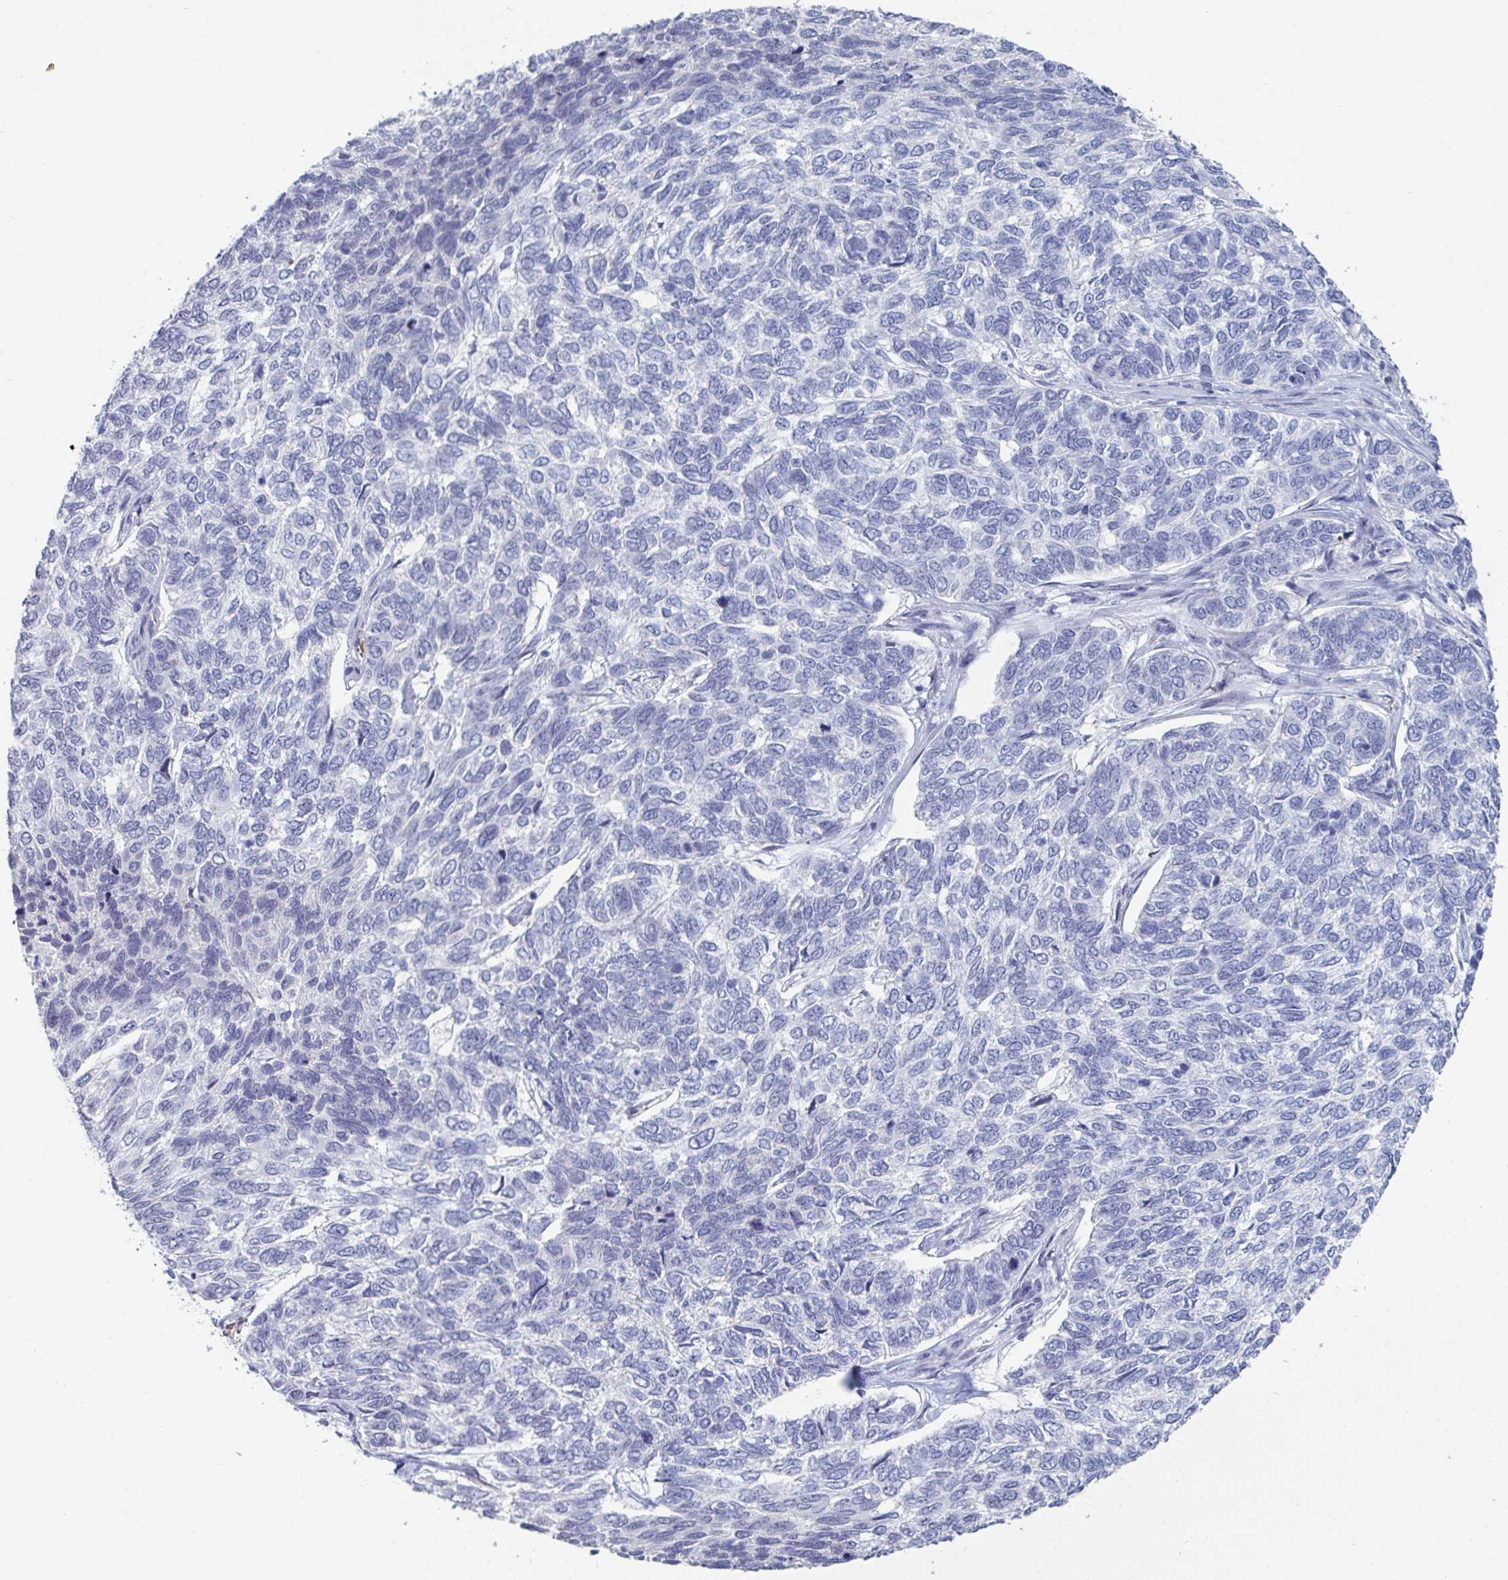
{"staining": {"intensity": "negative", "quantity": "none", "location": "none"}, "tissue": "skin cancer", "cell_type": "Tumor cells", "image_type": "cancer", "snomed": [{"axis": "morphology", "description": "Basal cell carcinoma"}, {"axis": "topography", "description": "Skin"}], "caption": "Protein analysis of basal cell carcinoma (skin) shows no significant expression in tumor cells.", "gene": "FOXA1", "patient": {"sex": "female", "age": 65}}